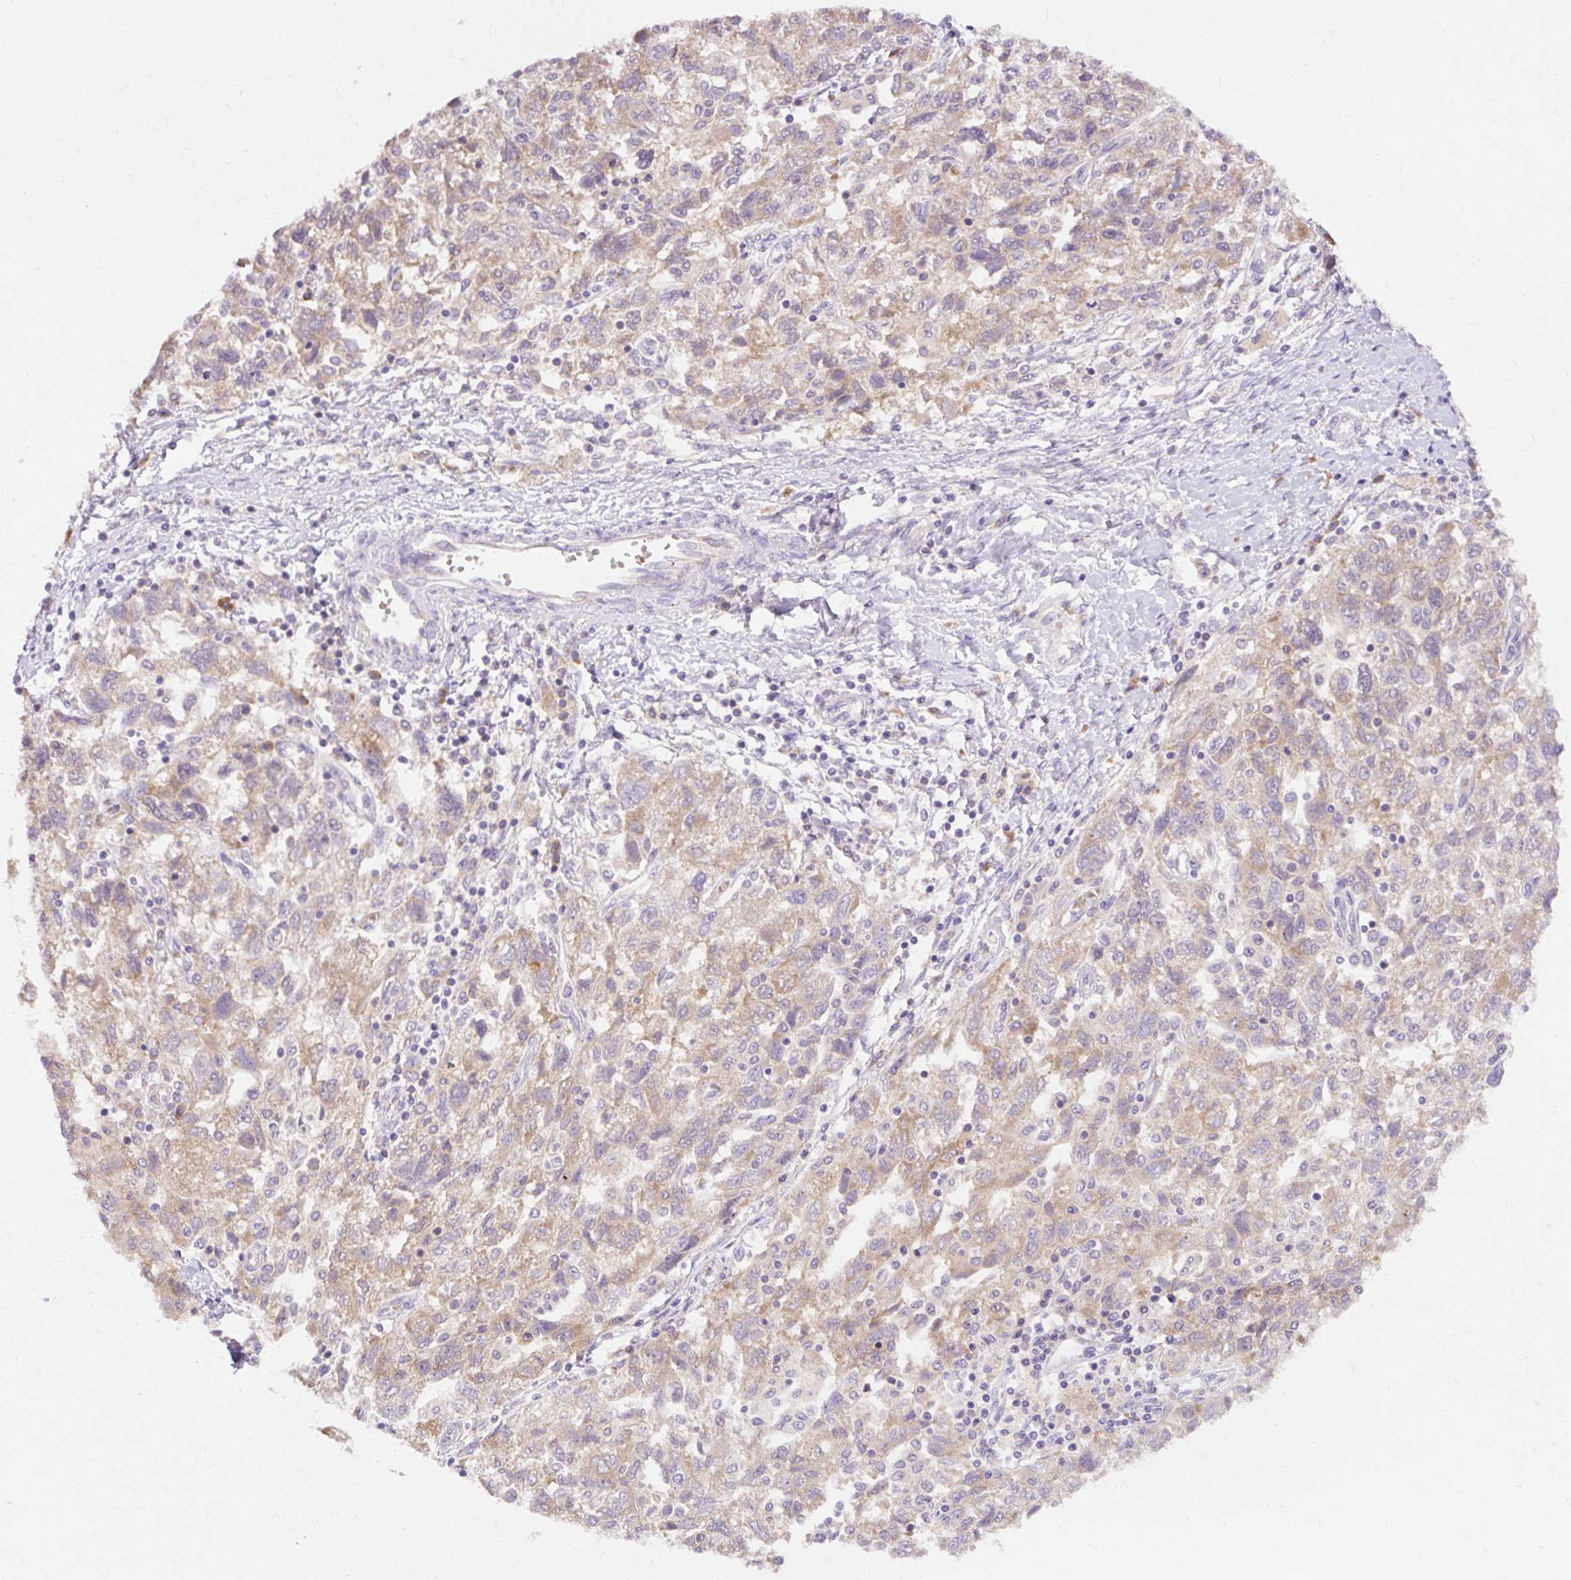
{"staining": {"intensity": "weak", "quantity": "25%-75%", "location": "cytoplasmic/membranous"}, "tissue": "ovarian cancer", "cell_type": "Tumor cells", "image_type": "cancer", "snomed": [{"axis": "morphology", "description": "Carcinoma, NOS"}, {"axis": "morphology", "description": "Cystadenocarcinoma, serous, NOS"}, {"axis": "topography", "description": "Ovary"}], "caption": "About 25%-75% of tumor cells in ovarian carcinoma demonstrate weak cytoplasmic/membranous protein staining as visualized by brown immunohistochemical staining.", "gene": "SEC63", "patient": {"sex": "female", "age": 69}}